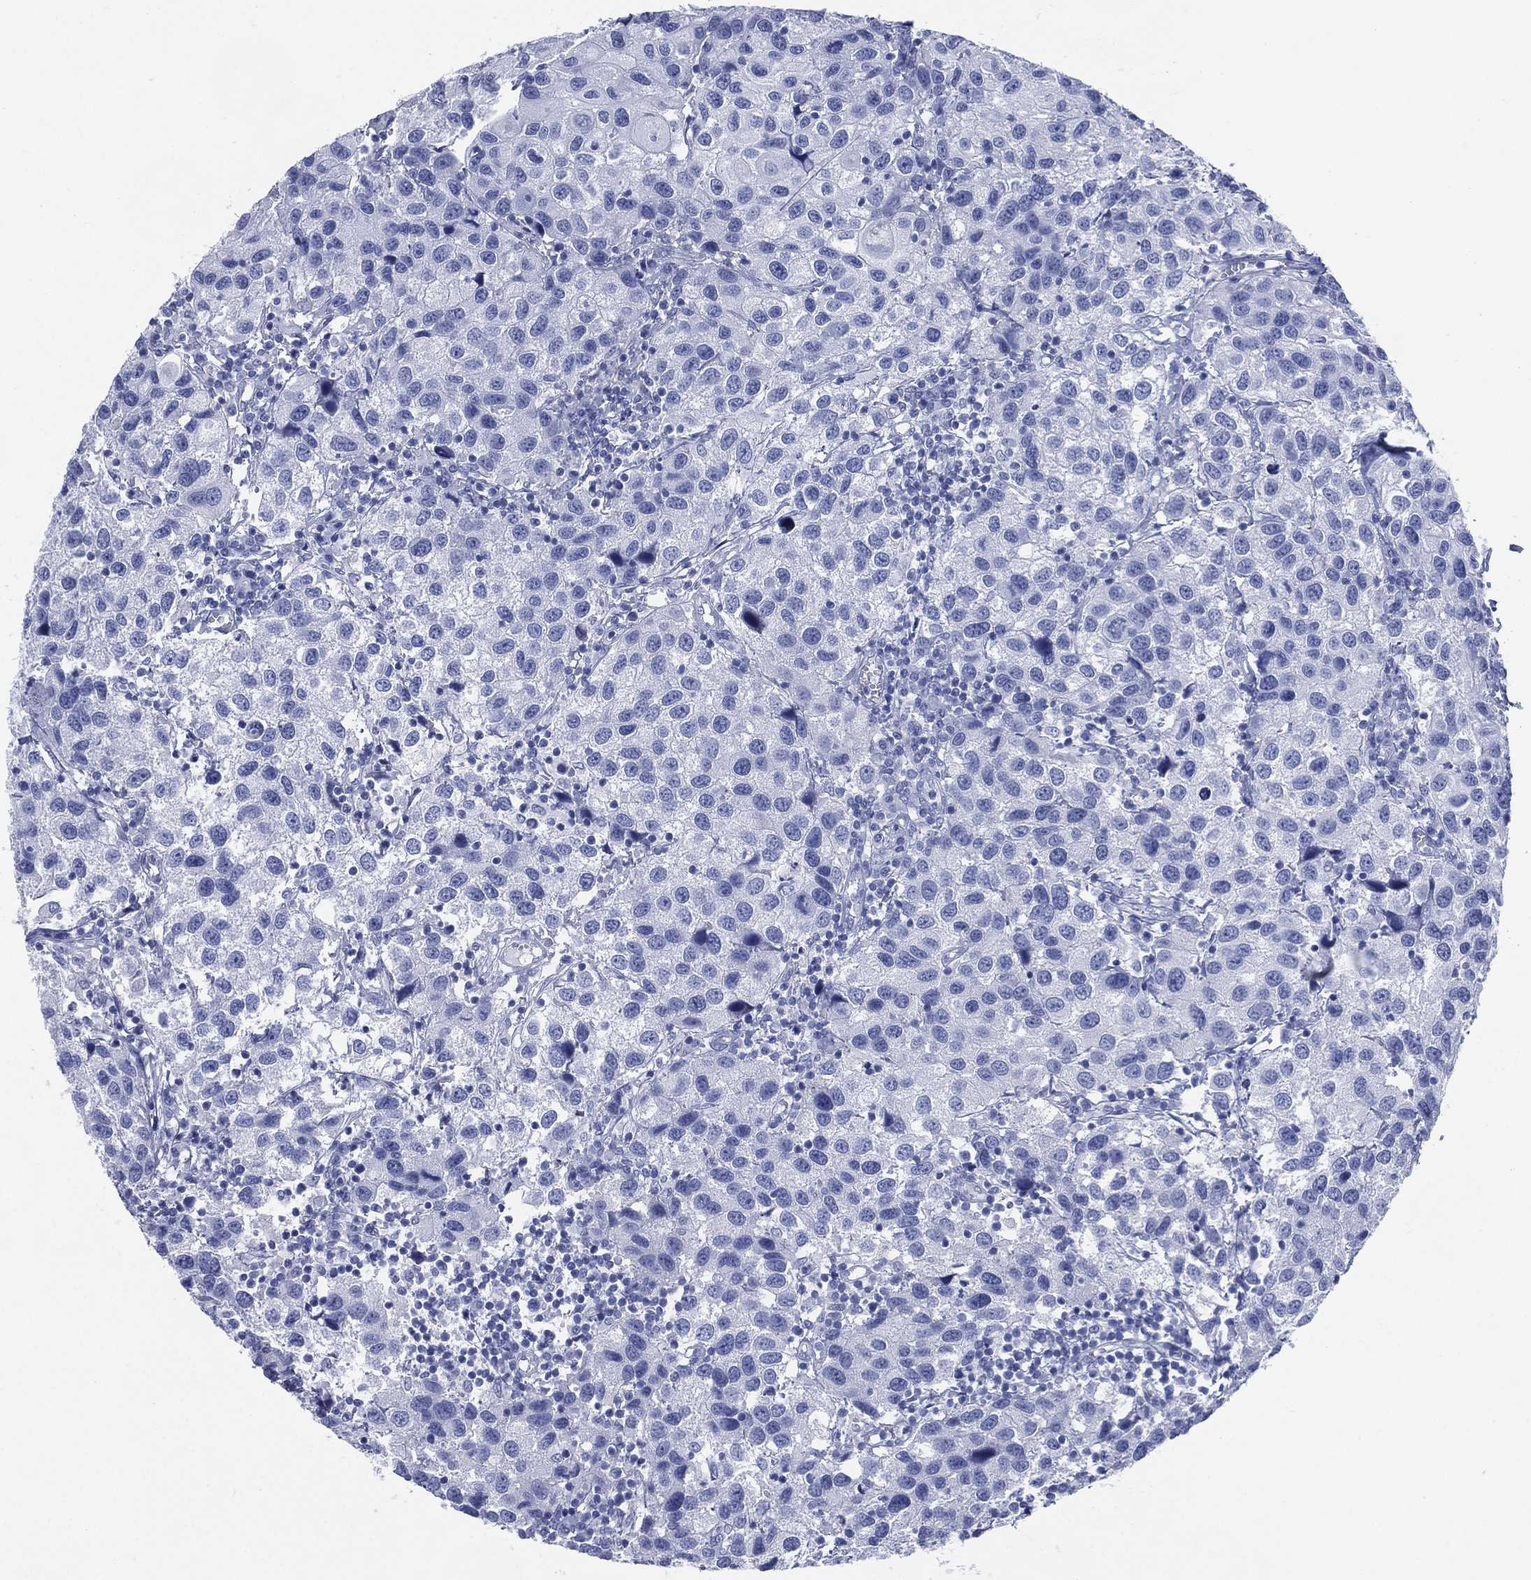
{"staining": {"intensity": "negative", "quantity": "none", "location": "none"}, "tissue": "urothelial cancer", "cell_type": "Tumor cells", "image_type": "cancer", "snomed": [{"axis": "morphology", "description": "Urothelial carcinoma, High grade"}, {"axis": "topography", "description": "Urinary bladder"}], "caption": "Urothelial cancer was stained to show a protein in brown. There is no significant expression in tumor cells.", "gene": "TMEM247", "patient": {"sex": "male", "age": 79}}